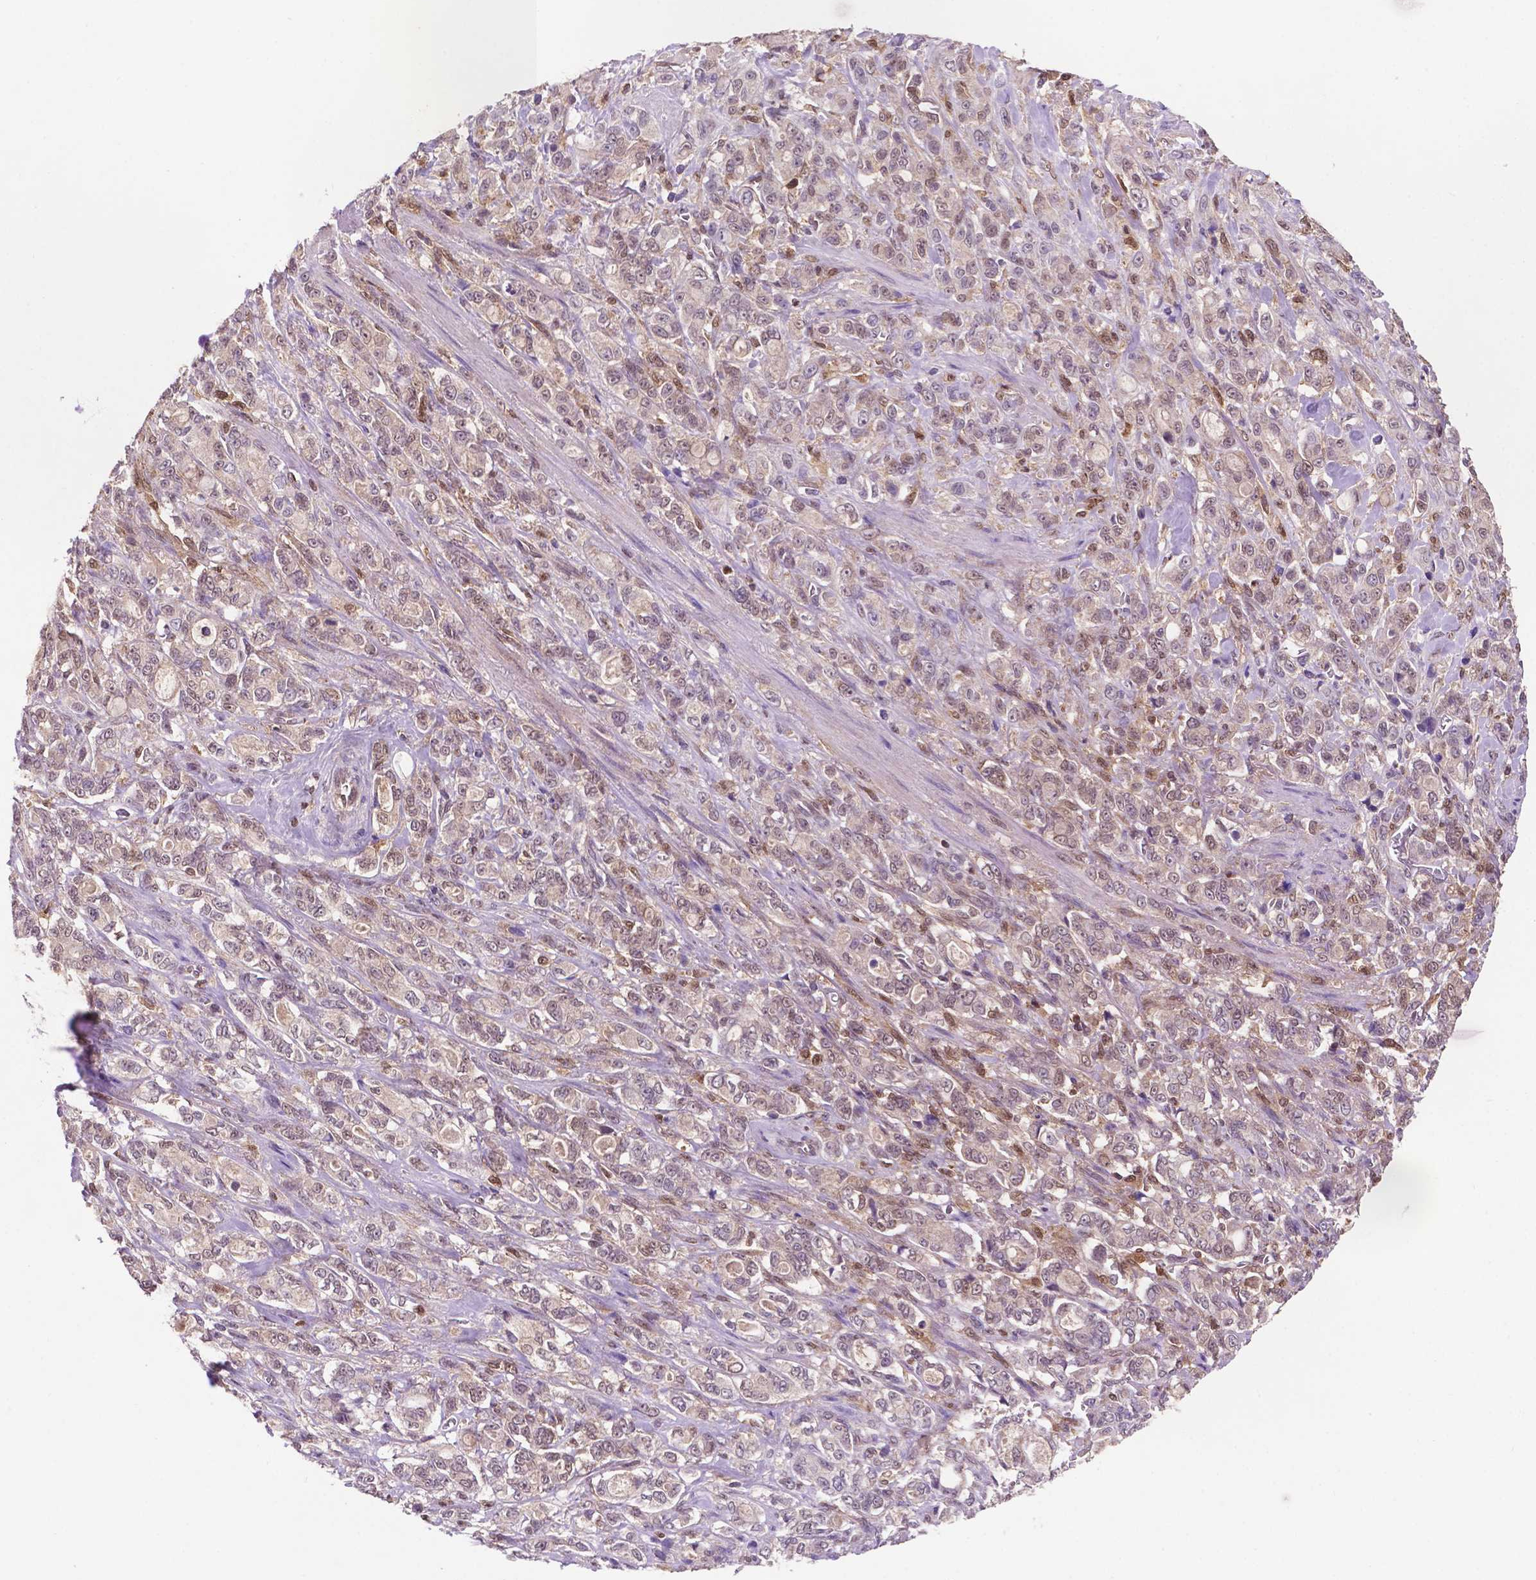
{"staining": {"intensity": "weak", "quantity": "<25%", "location": "nuclear"}, "tissue": "stomach cancer", "cell_type": "Tumor cells", "image_type": "cancer", "snomed": [{"axis": "morphology", "description": "Adenocarcinoma, NOS"}, {"axis": "topography", "description": "Stomach"}], "caption": "Immunohistochemistry (IHC) image of human stomach cancer (adenocarcinoma) stained for a protein (brown), which displays no positivity in tumor cells.", "gene": "UBE2L6", "patient": {"sex": "male", "age": 63}}